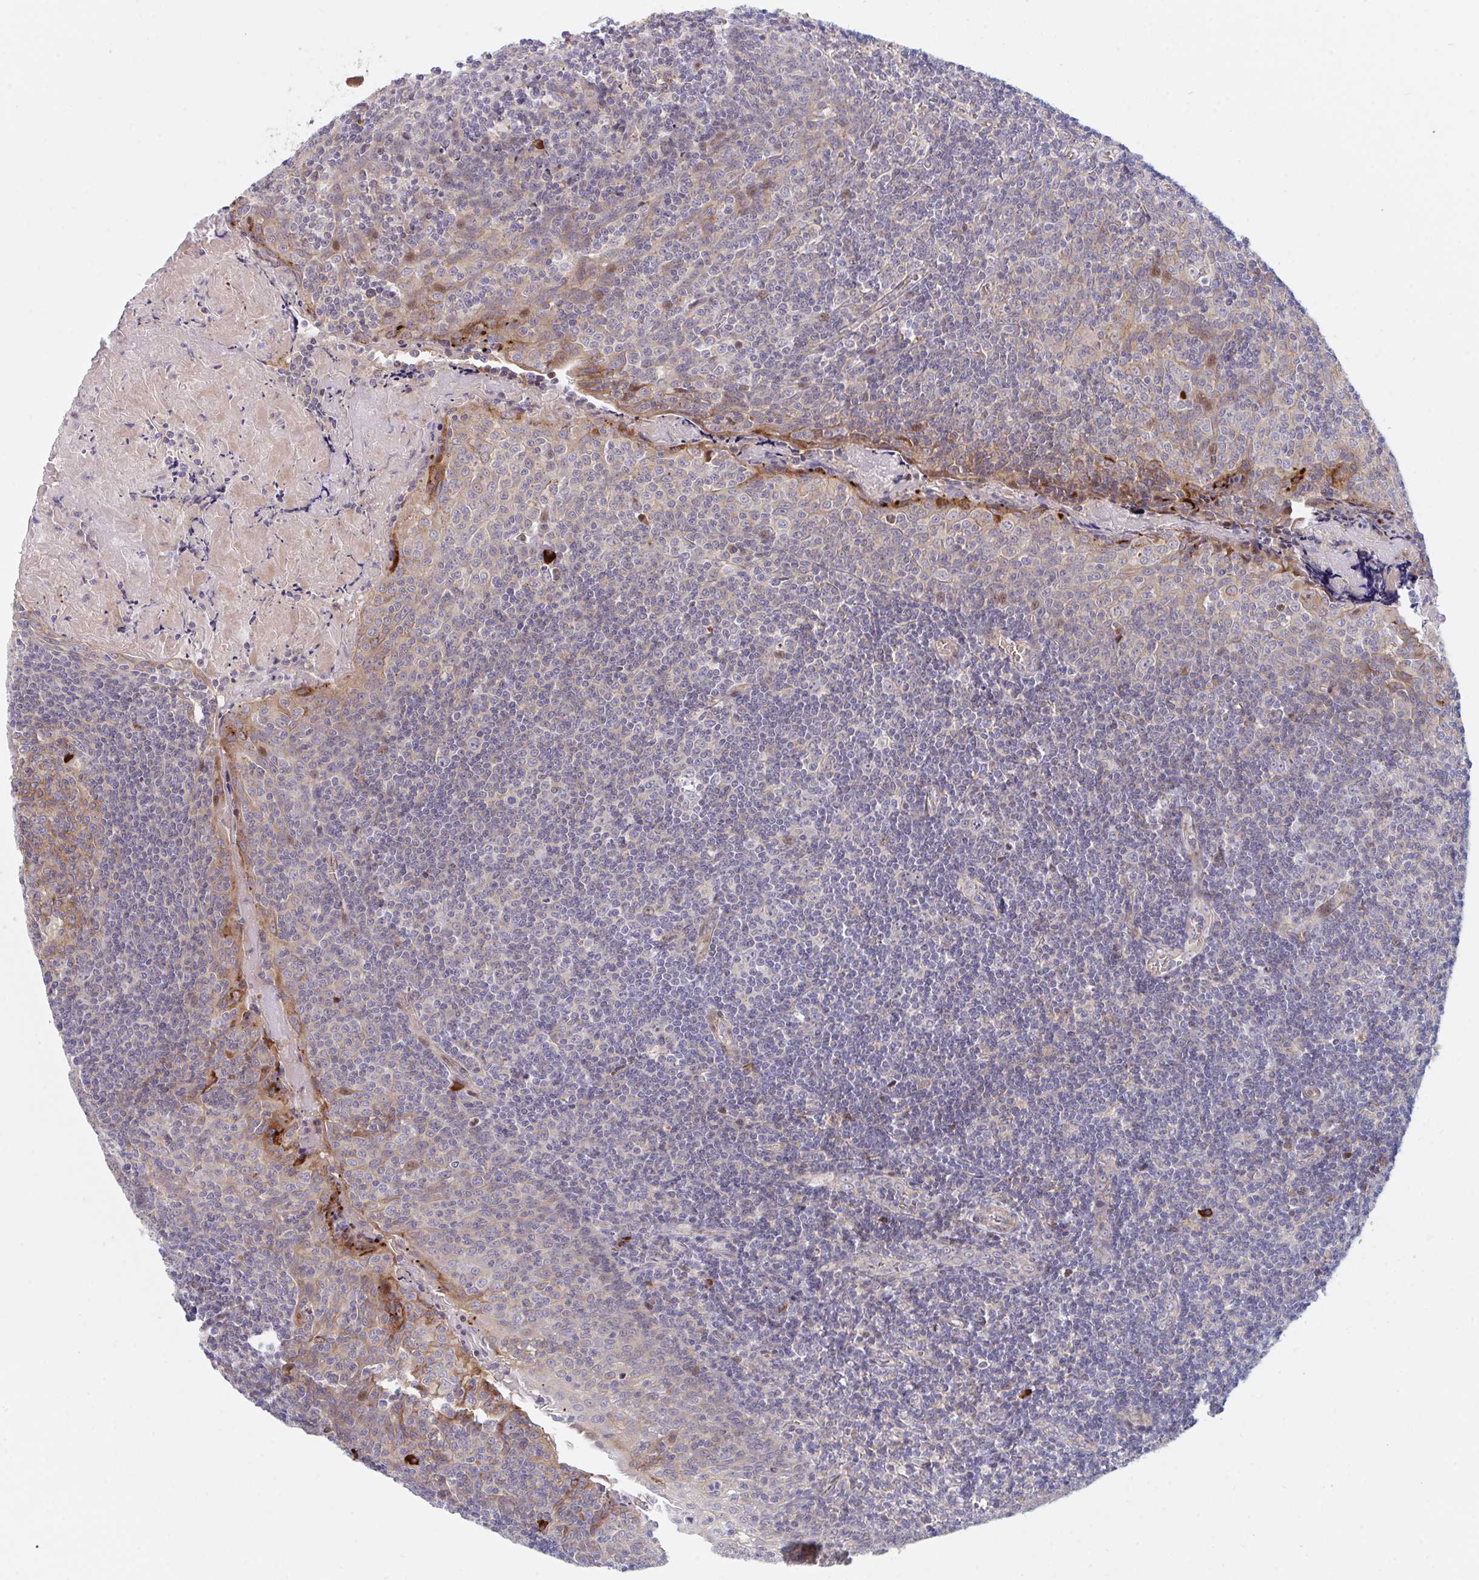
{"staining": {"intensity": "moderate", "quantity": "25%-75%", "location": "cytoplasmic/membranous"}, "tissue": "tonsil", "cell_type": "Germinal center cells", "image_type": "normal", "snomed": [{"axis": "morphology", "description": "Normal tissue, NOS"}, {"axis": "morphology", "description": "Inflammation, NOS"}, {"axis": "topography", "description": "Tonsil"}], "caption": "This photomicrograph reveals benign tonsil stained with IHC to label a protein in brown. The cytoplasmic/membranous of germinal center cells show moderate positivity for the protein. Nuclei are counter-stained blue.", "gene": "TNFSF4", "patient": {"sex": "female", "age": 31}}